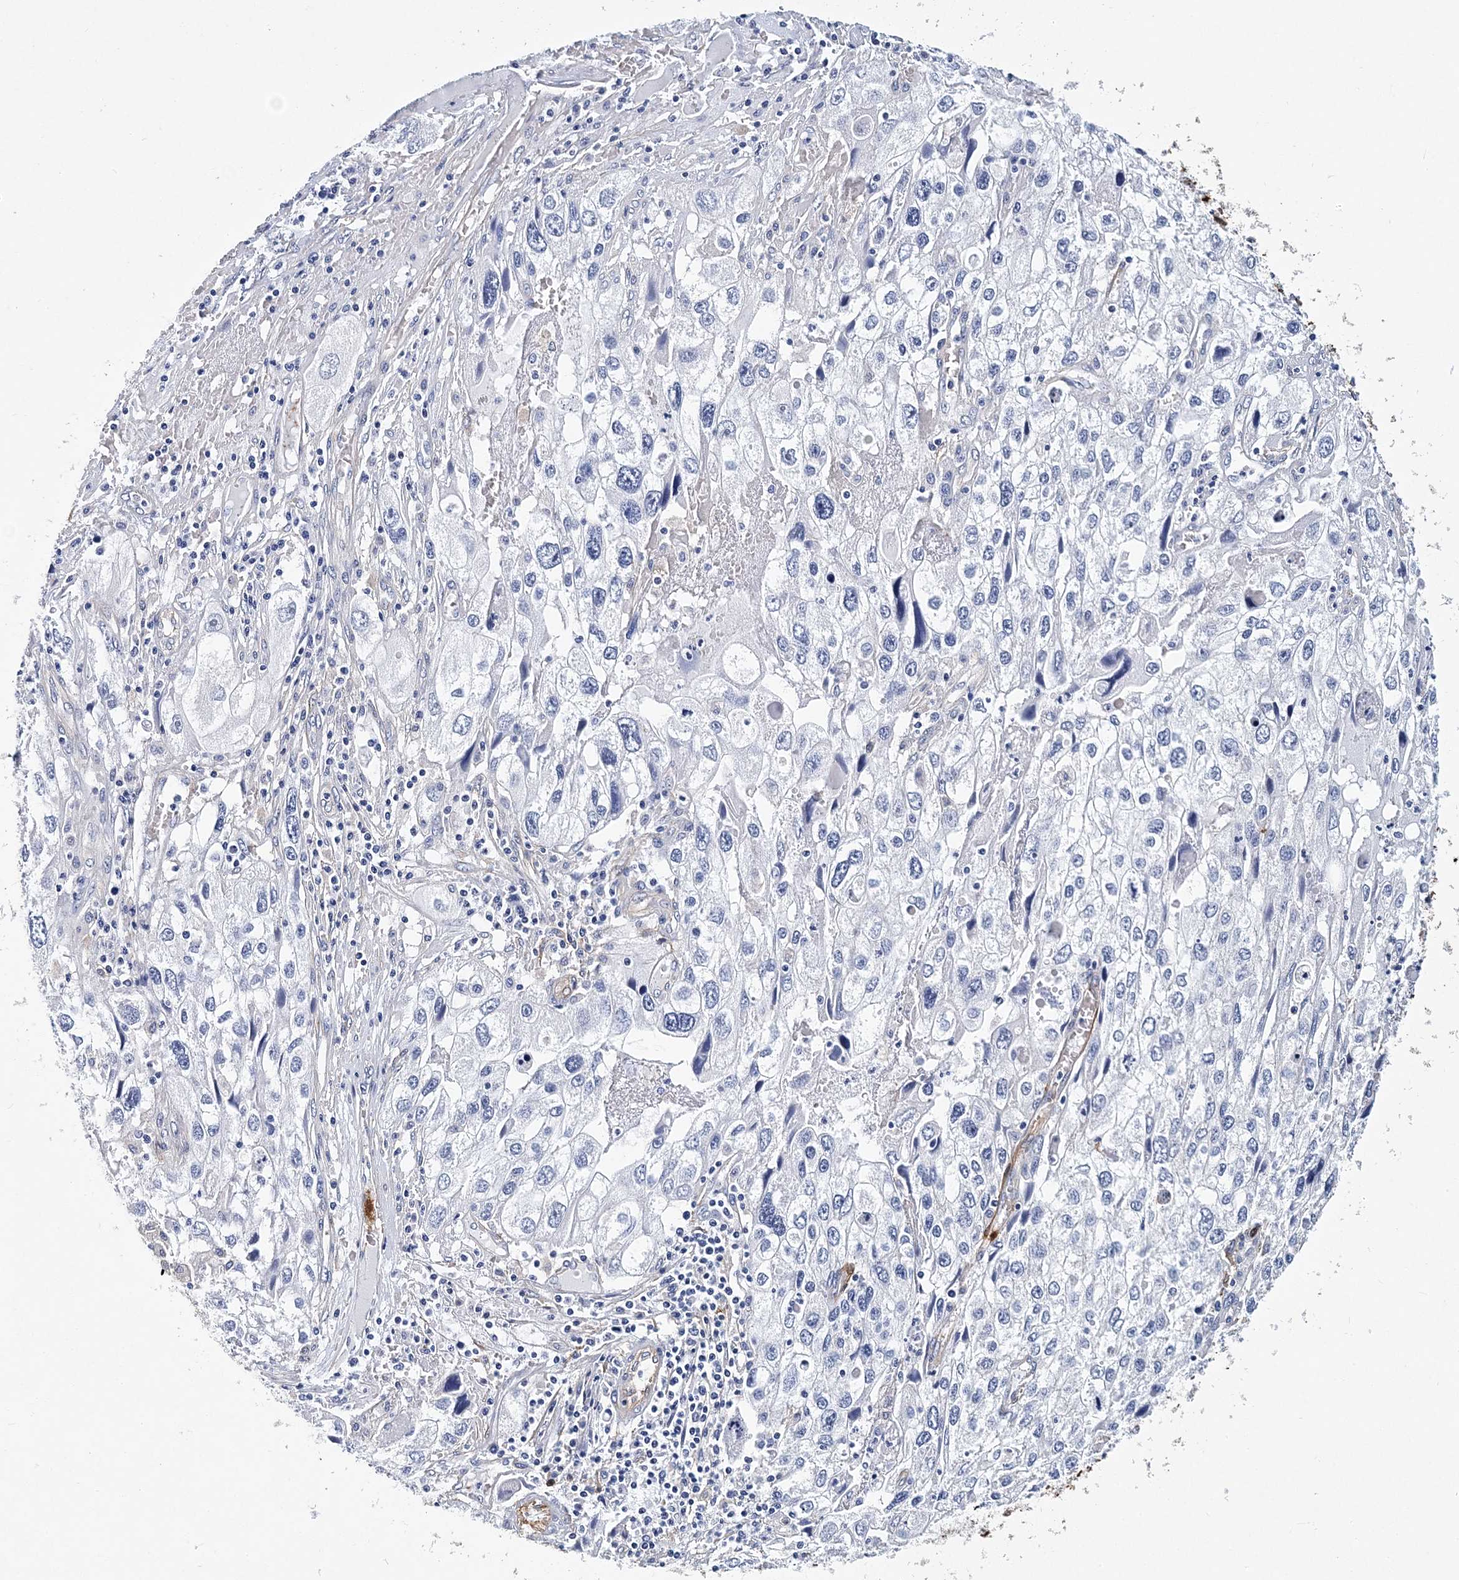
{"staining": {"intensity": "negative", "quantity": "none", "location": "none"}, "tissue": "endometrial cancer", "cell_type": "Tumor cells", "image_type": "cancer", "snomed": [{"axis": "morphology", "description": "Adenocarcinoma, NOS"}, {"axis": "topography", "description": "Endometrium"}], "caption": "A high-resolution micrograph shows immunohistochemistry (IHC) staining of adenocarcinoma (endometrial), which demonstrates no significant expression in tumor cells.", "gene": "ITGA2B", "patient": {"sex": "female", "age": 49}}